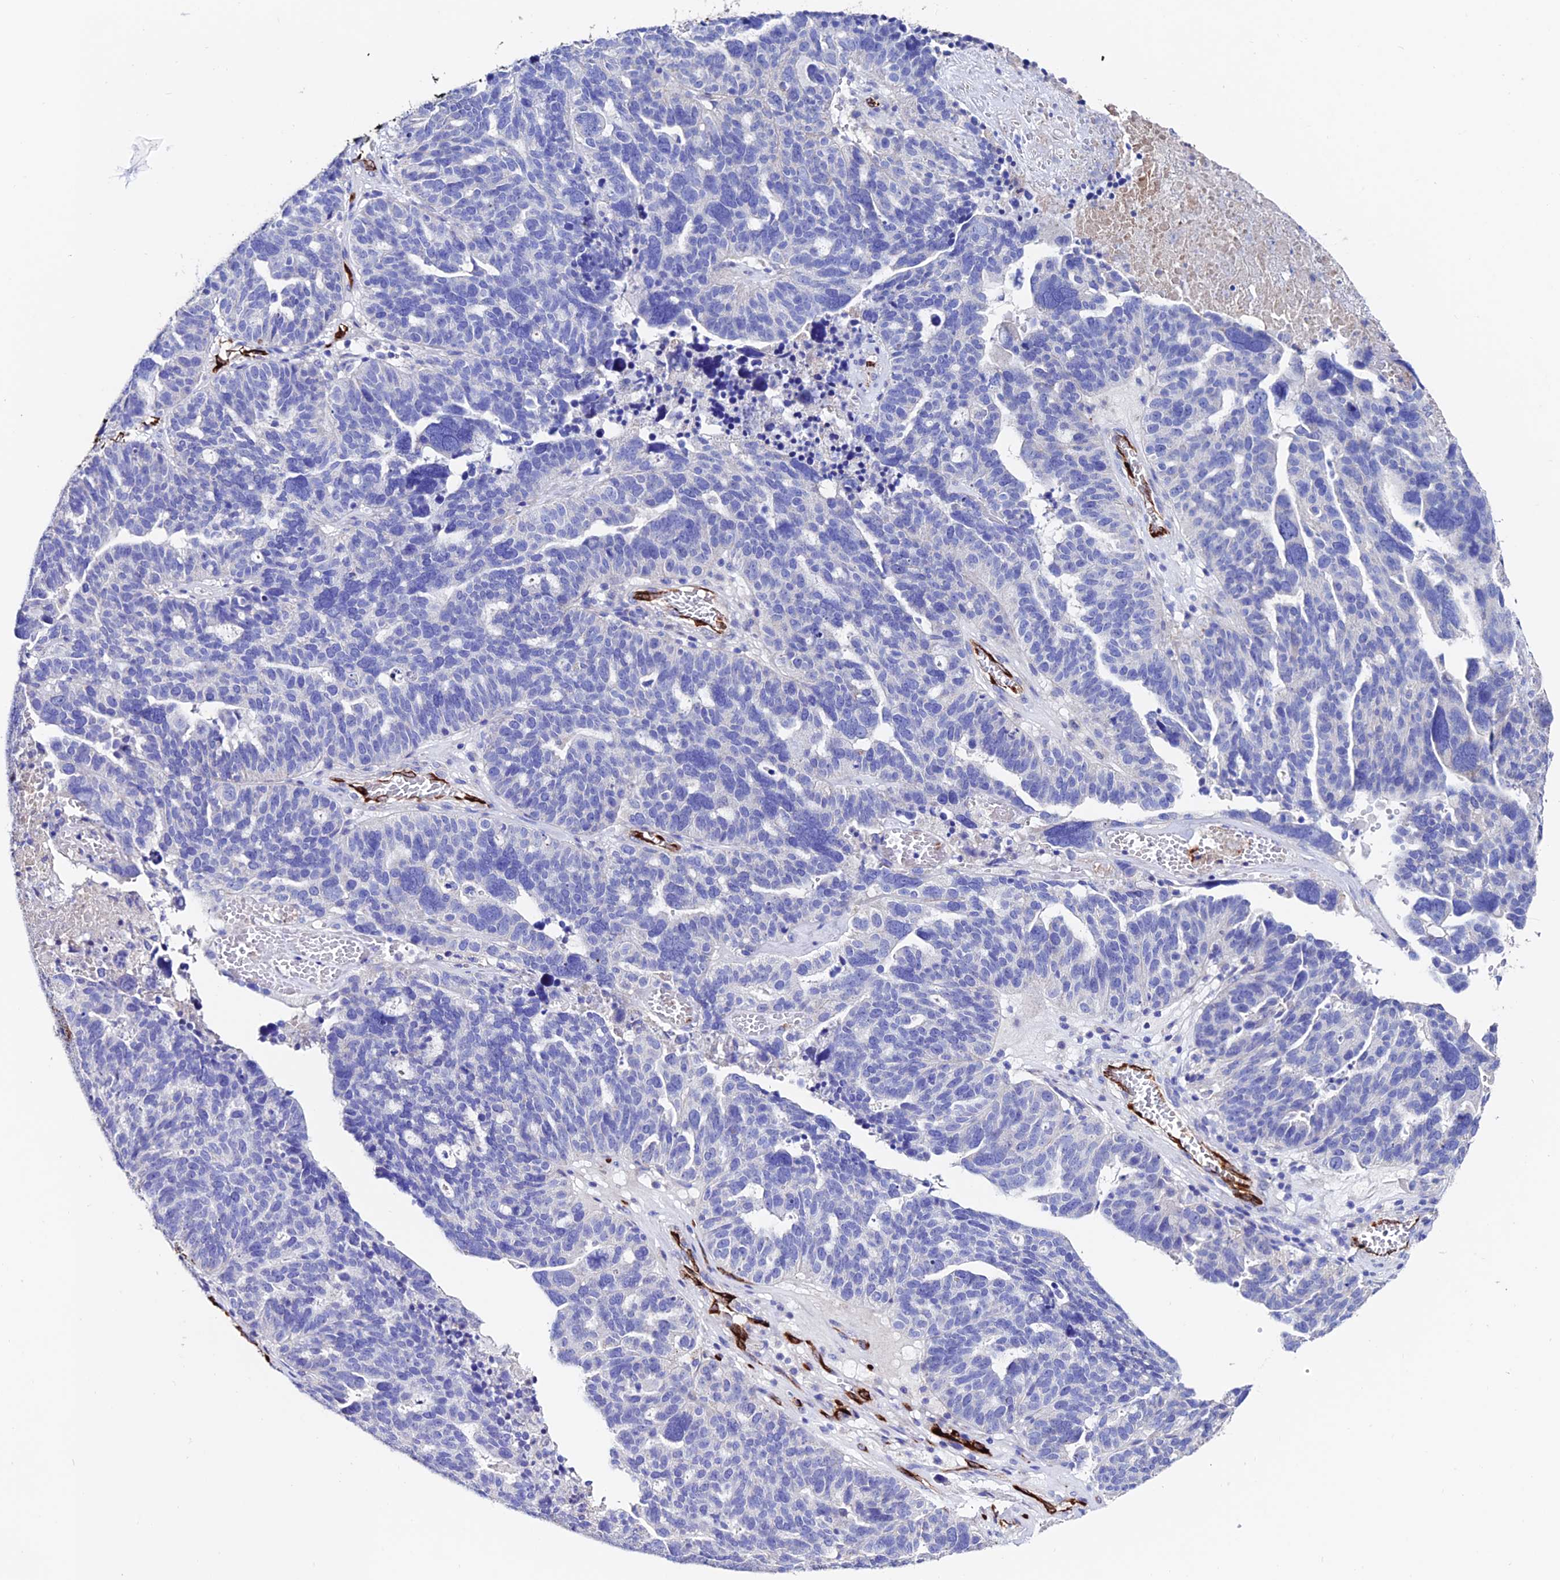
{"staining": {"intensity": "negative", "quantity": "none", "location": "none"}, "tissue": "ovarian cancer", "cell_type": "Tumor cells", "image_type": "cancer", "snomed": [{"axis": "morphology", "description": "Cystadenocarcinoma, serous, NOS"}, {"axis": "topography", "description": "Ovary"}], "caption": "DAB immunohistochemical staining of ovarian cancer (serous cystadenocarcinoma) exhibits no significant staining in tumor cells.", "gene": "ESM1", "patient": {"sex": "female", "age": 59}}